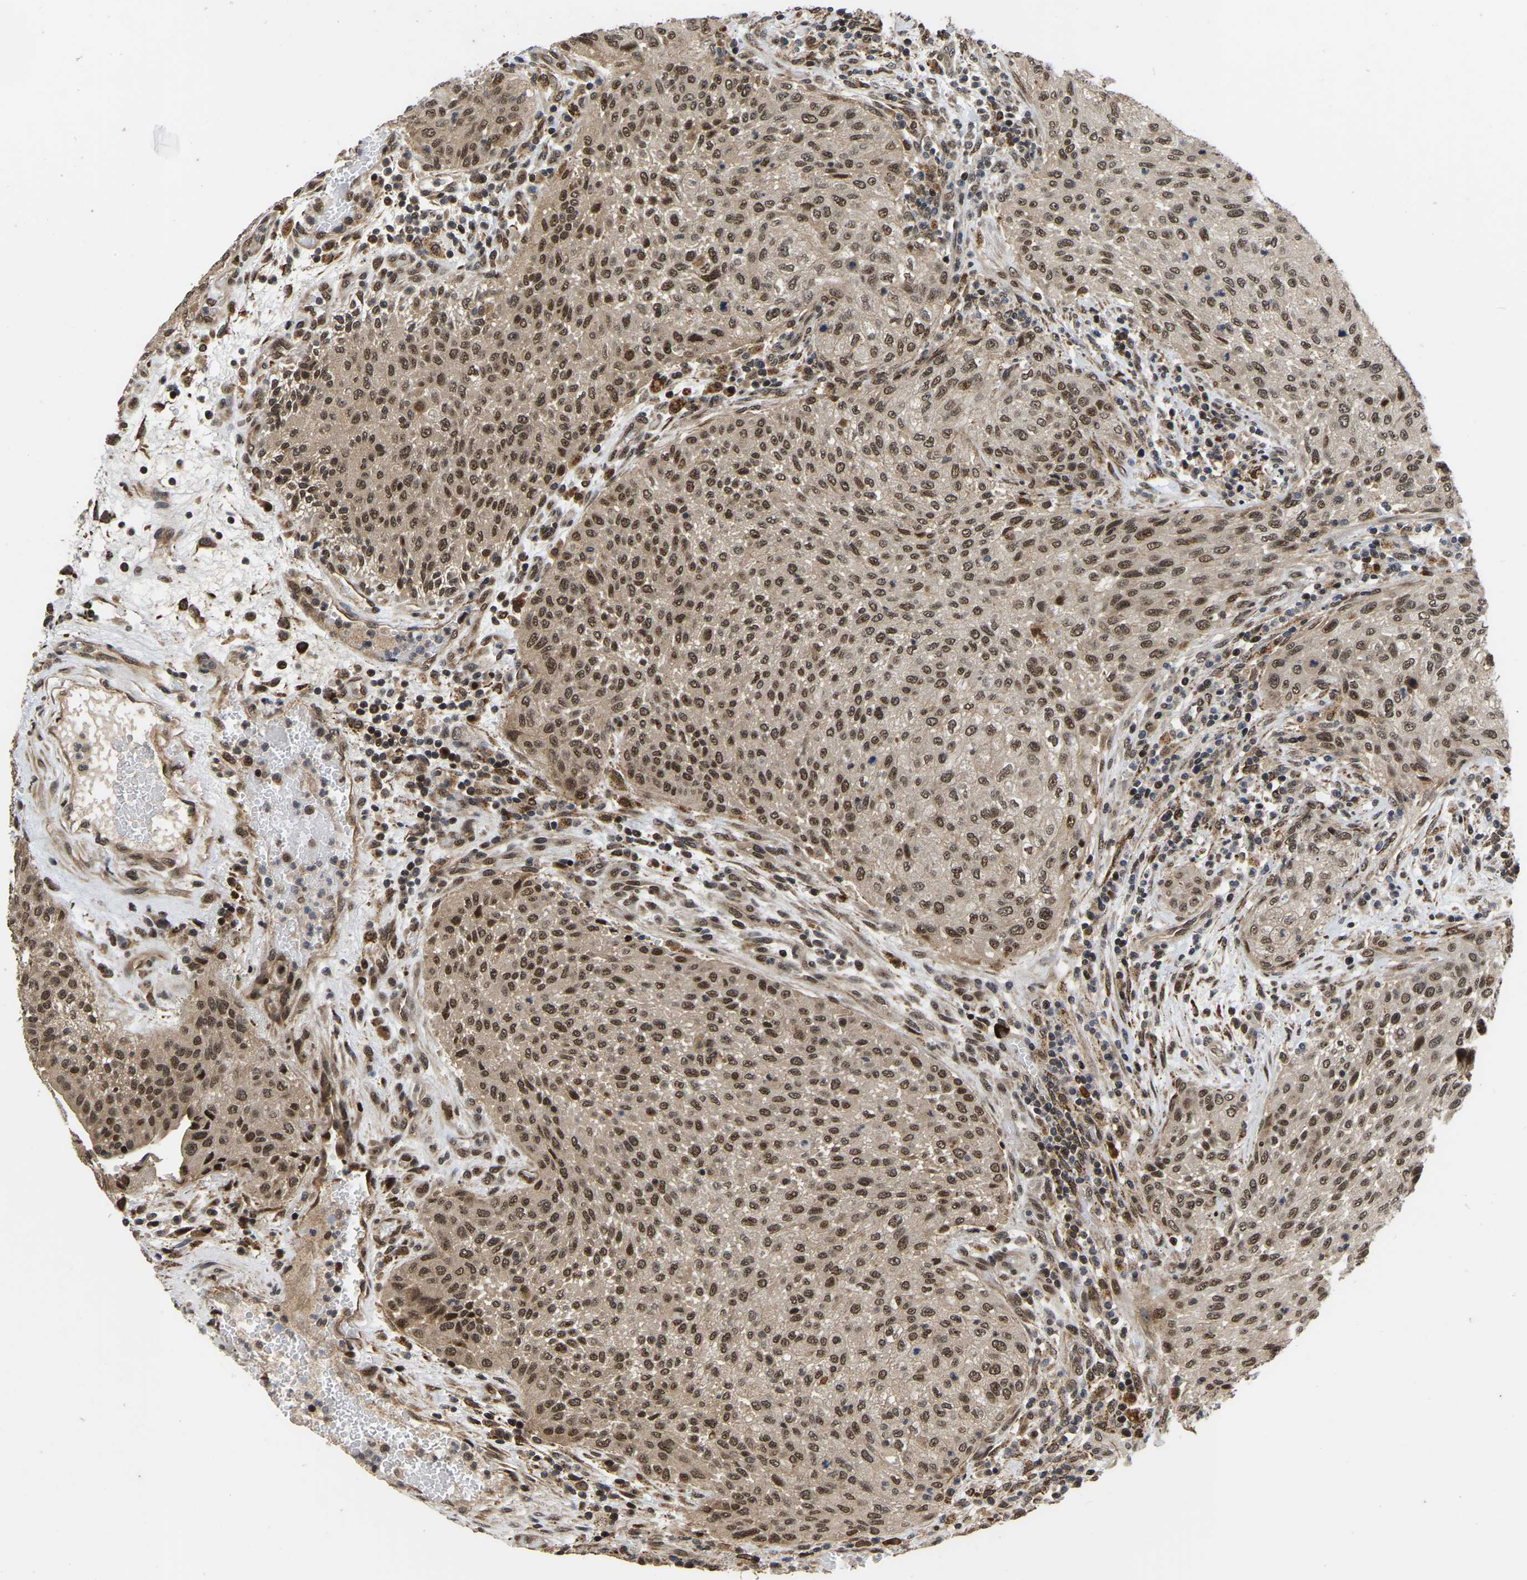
{"staining": {"intensity": "moderate", "quantity": ">75%", "location": "cytoplasmic/membranous,nuclear"}, "tissue": "urothelial cancer", "cell_type": "Tumor cells", "image_type": "cancer", "snomed": [{"axis": "morphology", "description": "Urothelial carcinoma, Low grade"}, {"axis": "morphology", "description": "Urothelial carcinoma, High grade"}, {"axis": "topography", "description": "Urinary bladder"}], "caption": "An immunohistochemistry (IHC) micrograph of tumor tissue is shown. Protein staining in brown labels moderate cytoplasmic/membranous and nuclear positivity in urothelial cancer within tumor cells. The staining was performed using DAB (3,3'-diaminobenzidine), with brown indicating positive protein expression. Nuclei are stained blue with hematoxylin.", "gene": "CIAO1", "patient": {"sex": "male", "age": 35}}